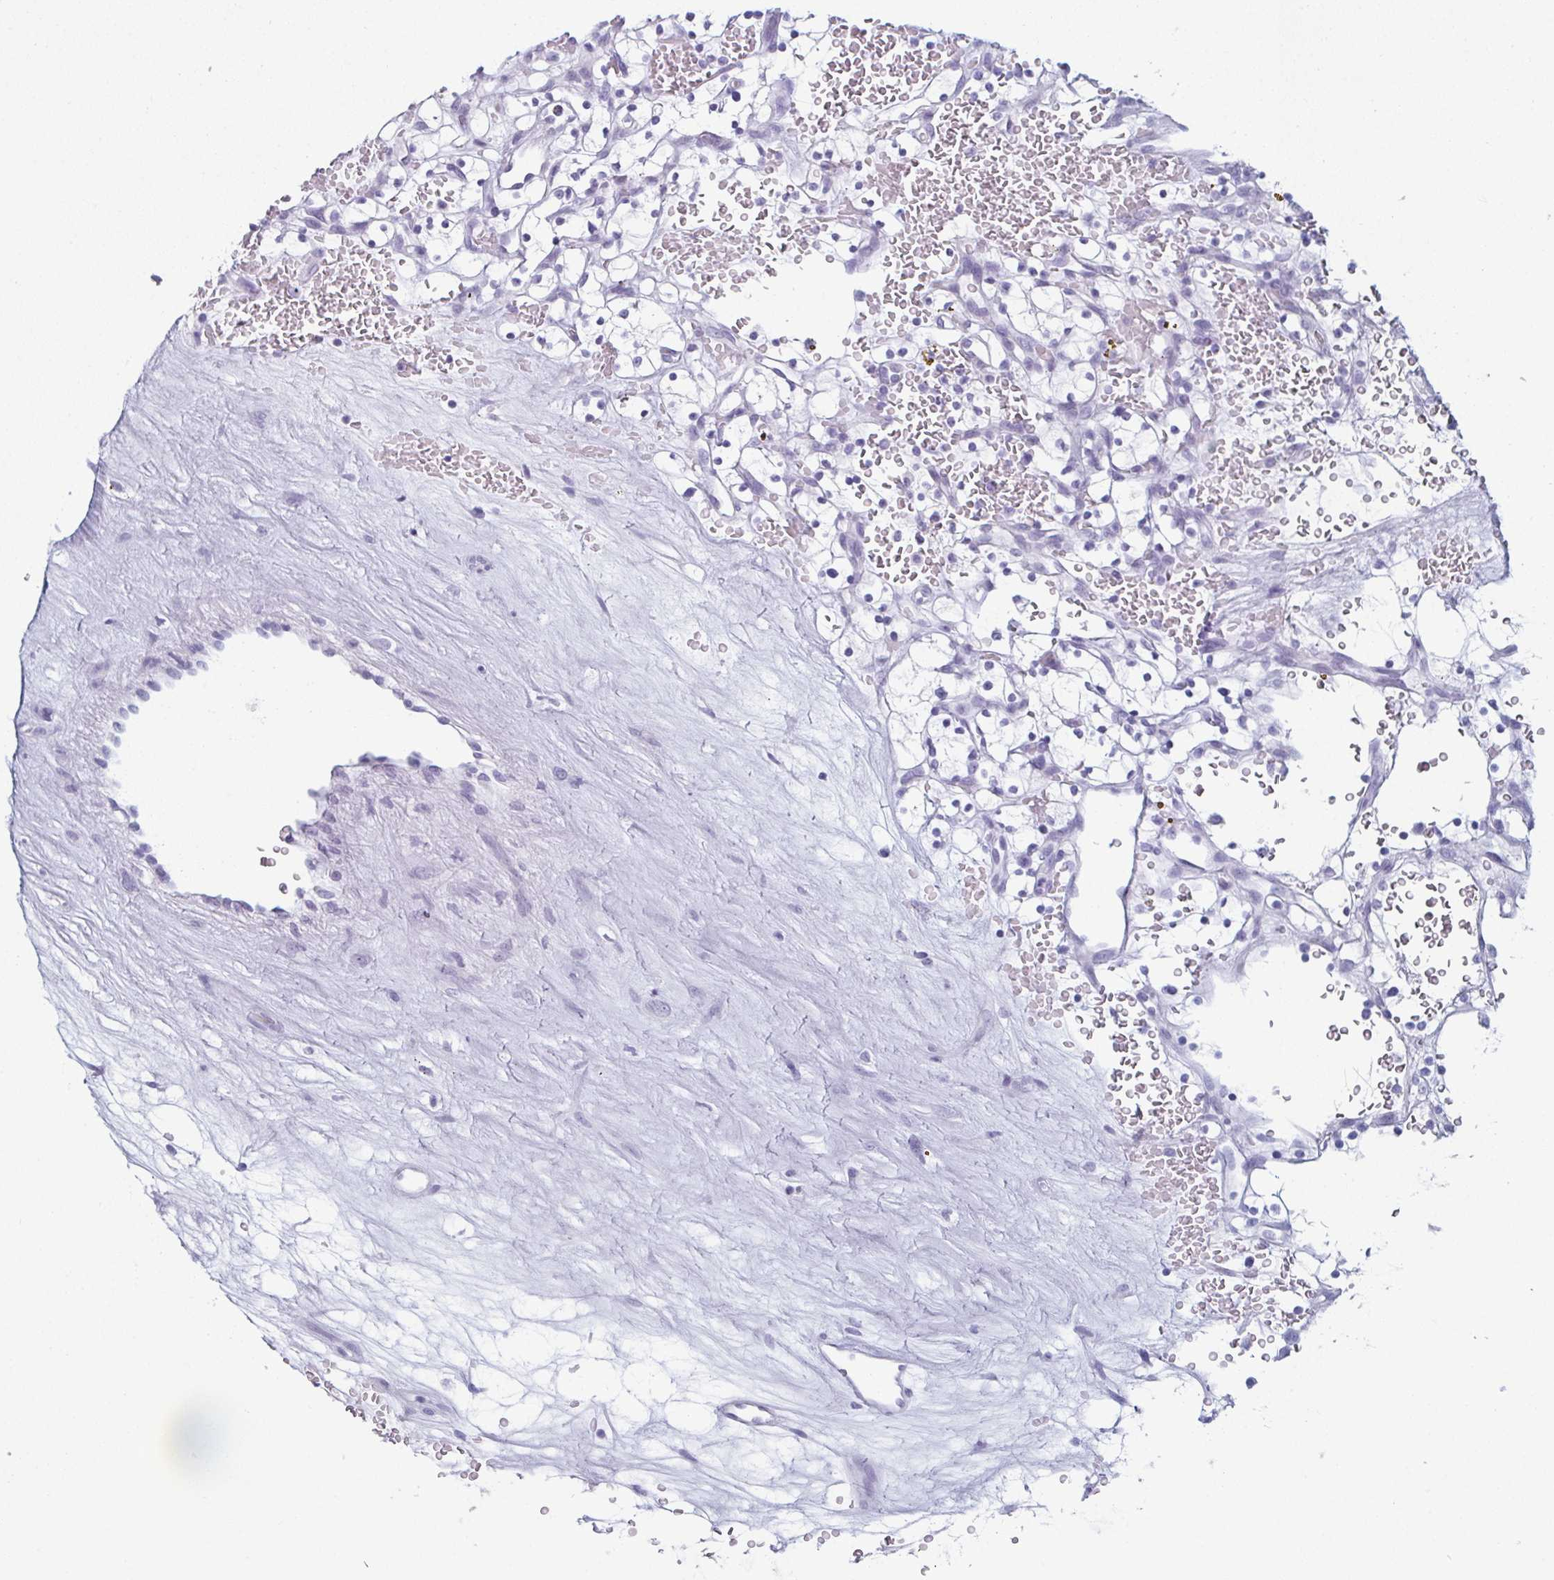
{"staining": {"intensity": "negative", "quantity": "none", "location": "none"}, "tissue": "renal cancer", "cell_type": "Tumor cells", "image_type": "cancer", "snomed": [{"axis": "morphology", "description": "Adenocarcinoma, NOS"}, {"axis": "topography", "description": "Kidney"}], "caption": "Tumor cells show no significant staining in renal cancer.", "gene": "ENKUR", "patient": {"sex": "female", "age": 64}}